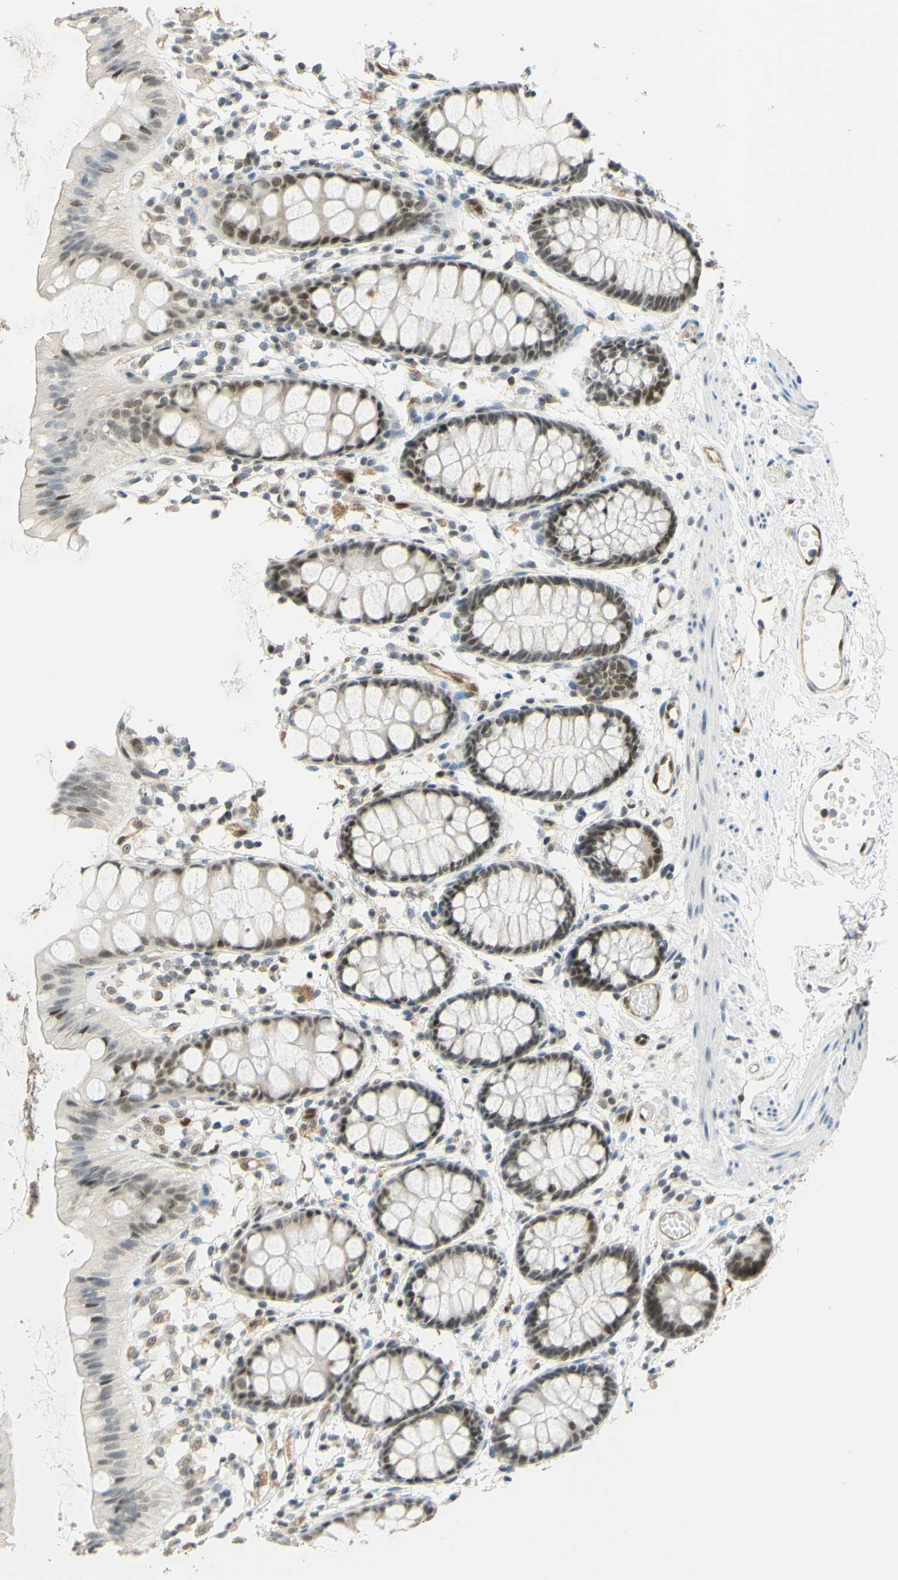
{"staining": {"intensity": "moderate", "quantity": ">75%", "location": "nuclear"}, "tissue": "rectum", "cell_type": "Glandular cells", "image_type": "normal", "snomed": [{"axis": "morphology", "description": "Normal tissue, NOS"}, {"axis": "topography", "description": "Rectum"}], "caption": "Unremarkable rectum displays moderate nuclear staining in about >75% of glandular cells.", "gene": "POLB", "patient": {"sex": "female", "age": 66}}